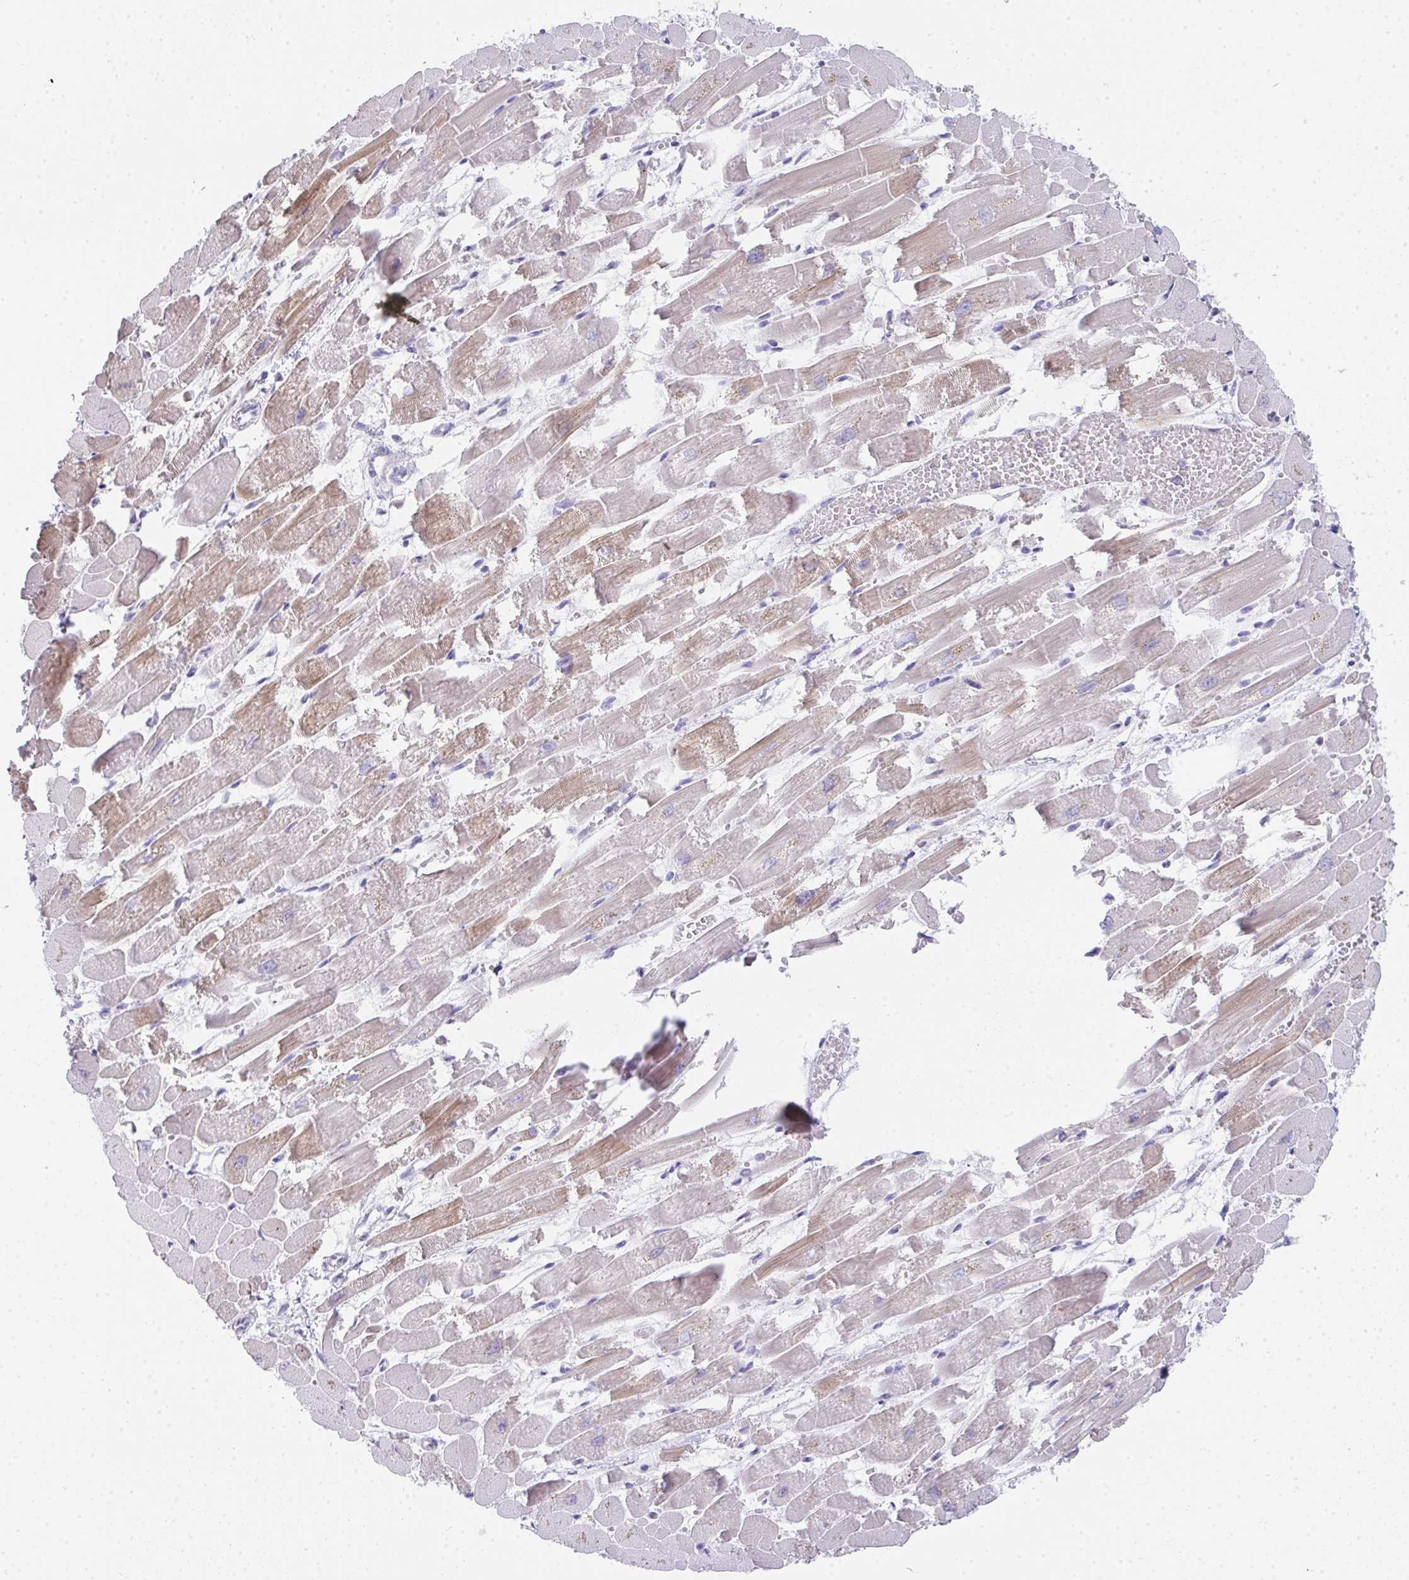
{"staining": {"intensity": "moderate", "quantity": ">75%", "location": "cytoplasmic/membranous"}, "tissue": "heart muscle", "cell_type": "Cardiomyocytes", "image_type": "normal", "snomed": [{"axis": "morphology", "description": "Normal tissue, NOS"}, {"axis": "topography", "description": "Heart"}], "caption": "Immunohistochemical staining of normal heart muscle displays medium levels of moderate cytoplasmic/membranous expression in approximately >75% of cardiomyocytes. The protein is stained brown, and the nuclei are stained in blue (DAB IHC with brightfield microscopy, high magnification).", "gene": "RLF", "patient": {"sex": "female", "age": 52}}